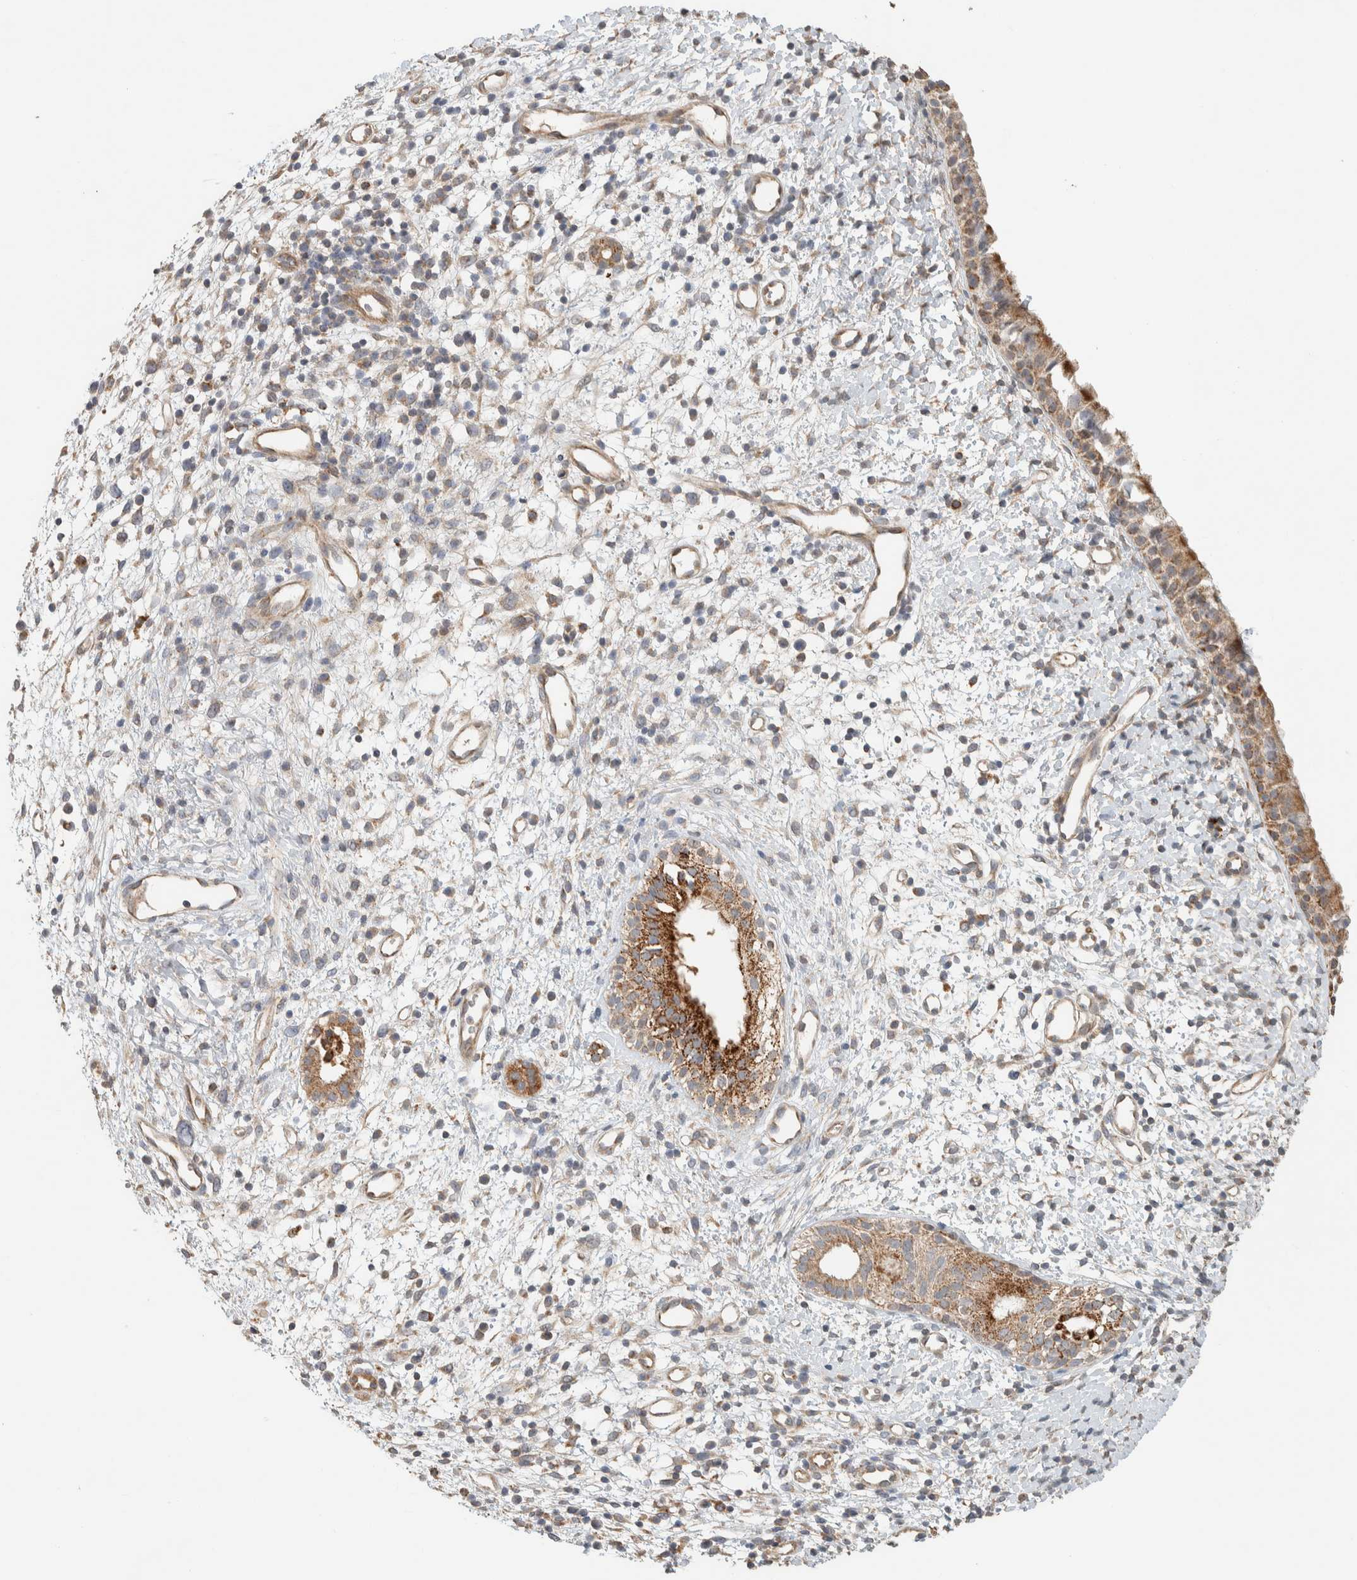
{"staining": {"intensity": "moderate", "quantity": ">75%", "location": "cytoplasmic/membranous"}, "tissue": "nasopharynx", "cell_type": "Respiratory epithelial cells", "image_type": "normal", "snomed": [{"axis": "morphology", "description": "Normal tissue, NOS"}, {"axis": "topography", "description": "Nasopharynx"}], "caption": "A medium amount of moderate cytoplasmic/membranous staining is appreciated in about >75% of respiratory epithelial cells in unremarkable nasopharynx. Ihc stains the protein of interest in brown and the nuclei are stained blue.", "gene": "PDE7B", "patient": {"sex": "male", "age": 22}}